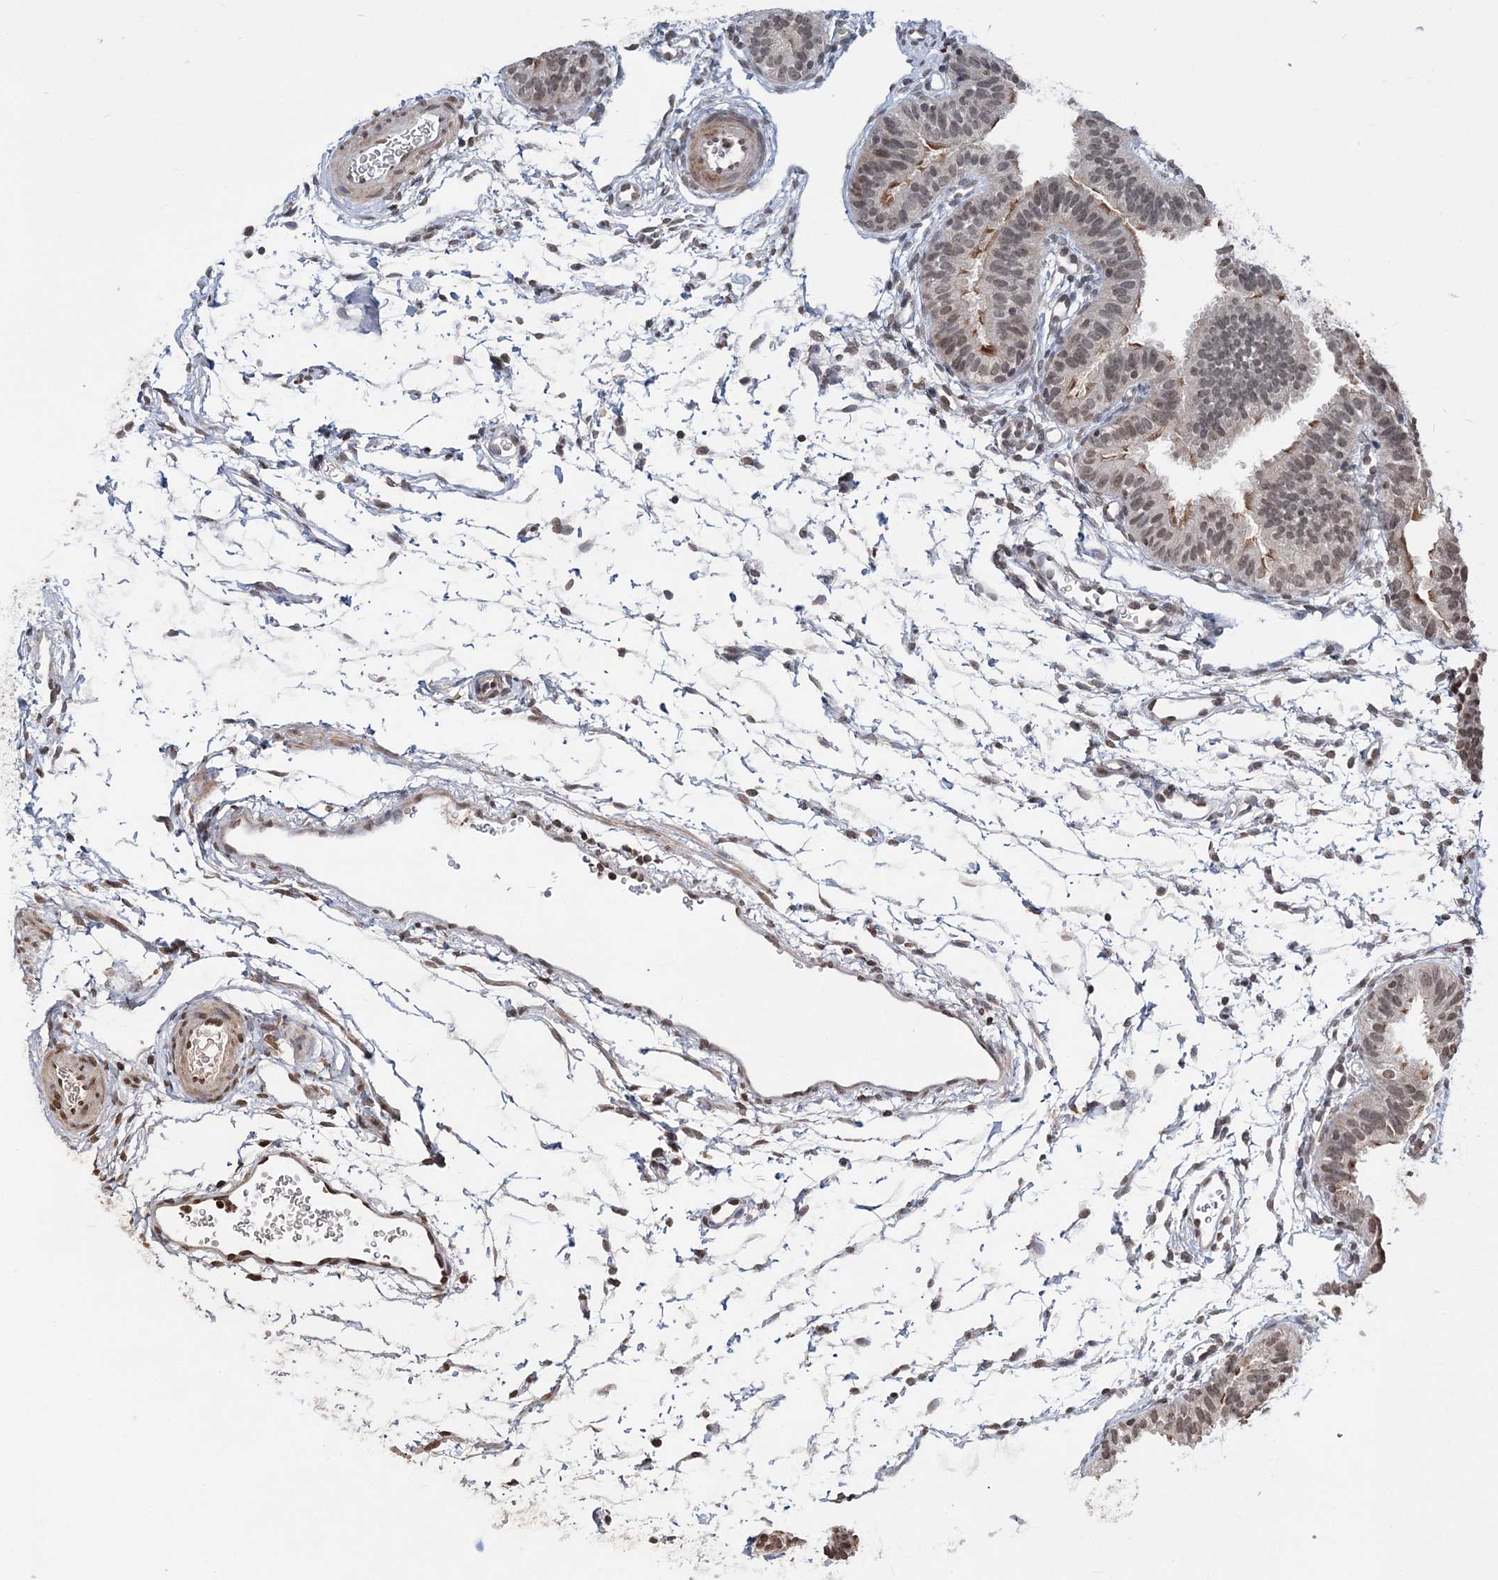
{"staining": {"intensity": "moderate", "quantity": "25%-75%", "location": "cytoplasmic/membranous,nuclear"}, "tissue": "fallopian tube", "cell_type": "Glandular cells", "image_type": "normal", "snomed": [{"axis": "morphology", "description": "Normal tissue, NOS"}, {"axis": "topography", "description": "Fallopian tube"}], "caption": "High-power microscopy captured an immunohistochemistry (IHC) photomicrograph of normal fallopian tube, revealing moderate cytoplasmic/membranous,nuclear staining in about 25%-75% of glandular cells.", "gene": "SOWAHB", "patient": {"sex": "female", "age": 35}}